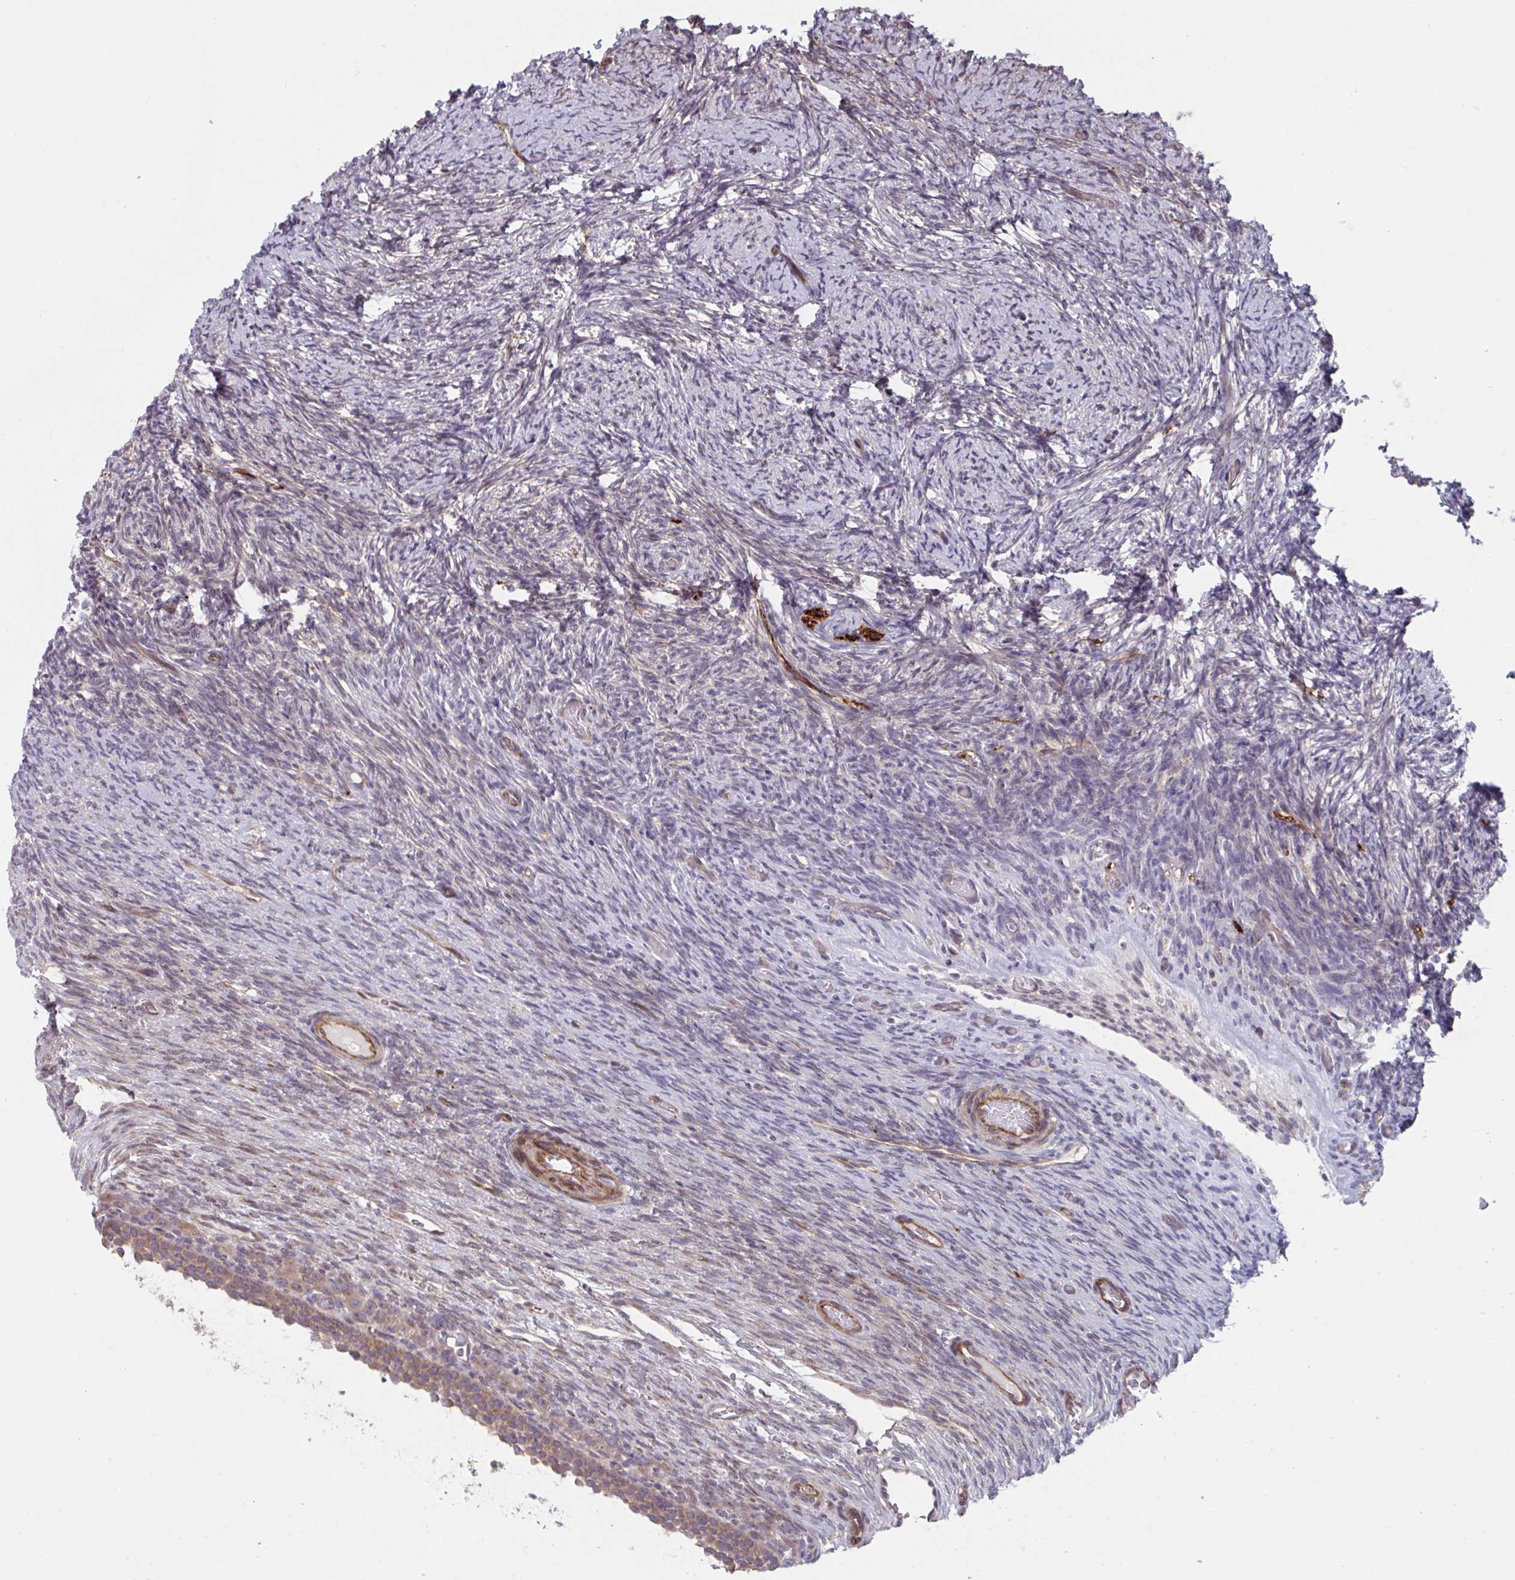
{"staining": {"intensity": "weak", "quantity": "25%-75%", "location": "cytoplasmic/membranous"}, "tissue": "ovary", "cell_type": "Ovarian stroma cells", "image_type": "normal", "snomed": [{"axis": "morphology", "description": "Normal tissue, NOS"}, {"axis": "topography", "description": "Ovary"}], "caption": "Ovary stained with DAB immunohistochemistry (IHC) demonstrates low levels of weak cytoplasmic/membranous staining in approximately 25%-75% of ovarian stroma cells. The staining is performed using DAB brown chromogen to label protein expression. The nuclei are counter-stained blue using hematoxylin.", "gene": "TNFSF10", "patient": {"sex": "female", "age": 34}}